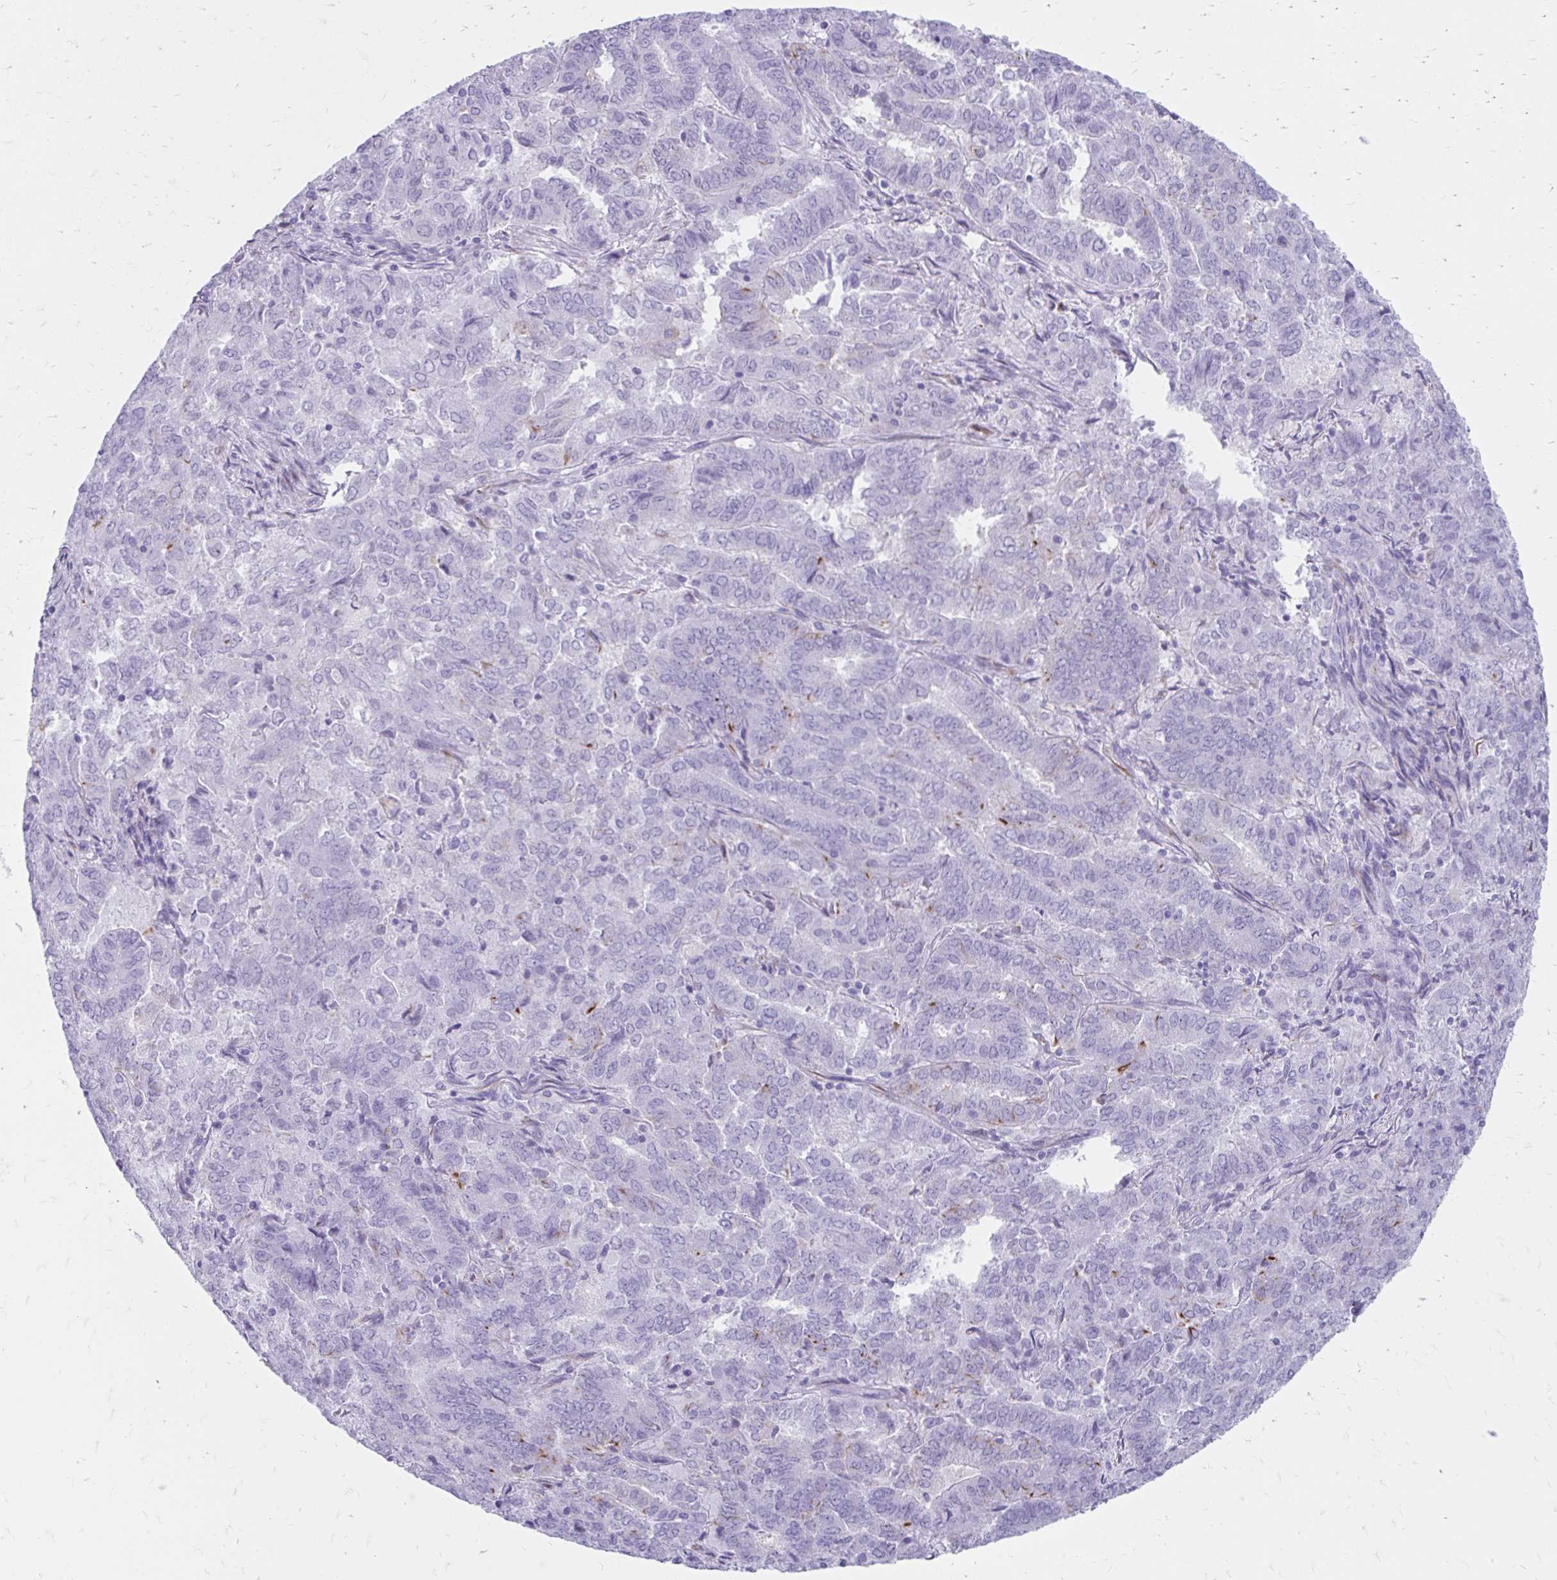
{"staining": {"intensity": "moderate", "quantity": "<25%", "location": "cytoplasmic/membranous"}, "tissue": "endometrial cancer", "cell_type": "Tumor cells", "image_type": "cancer", "snomed": [{"axis": "morphology", "description": "Adenocarcinoma, NOS"}, {"axis": "topography", "description": "Endometrium"}], "caption": "A photomicrograph of endometrial cancer stained for a protein demonstrates moderate cytoplasmic/membranous brown staining in tumor cells.", "gene": "ZNF699", "patient": {"sex": "female", "age": 72}}